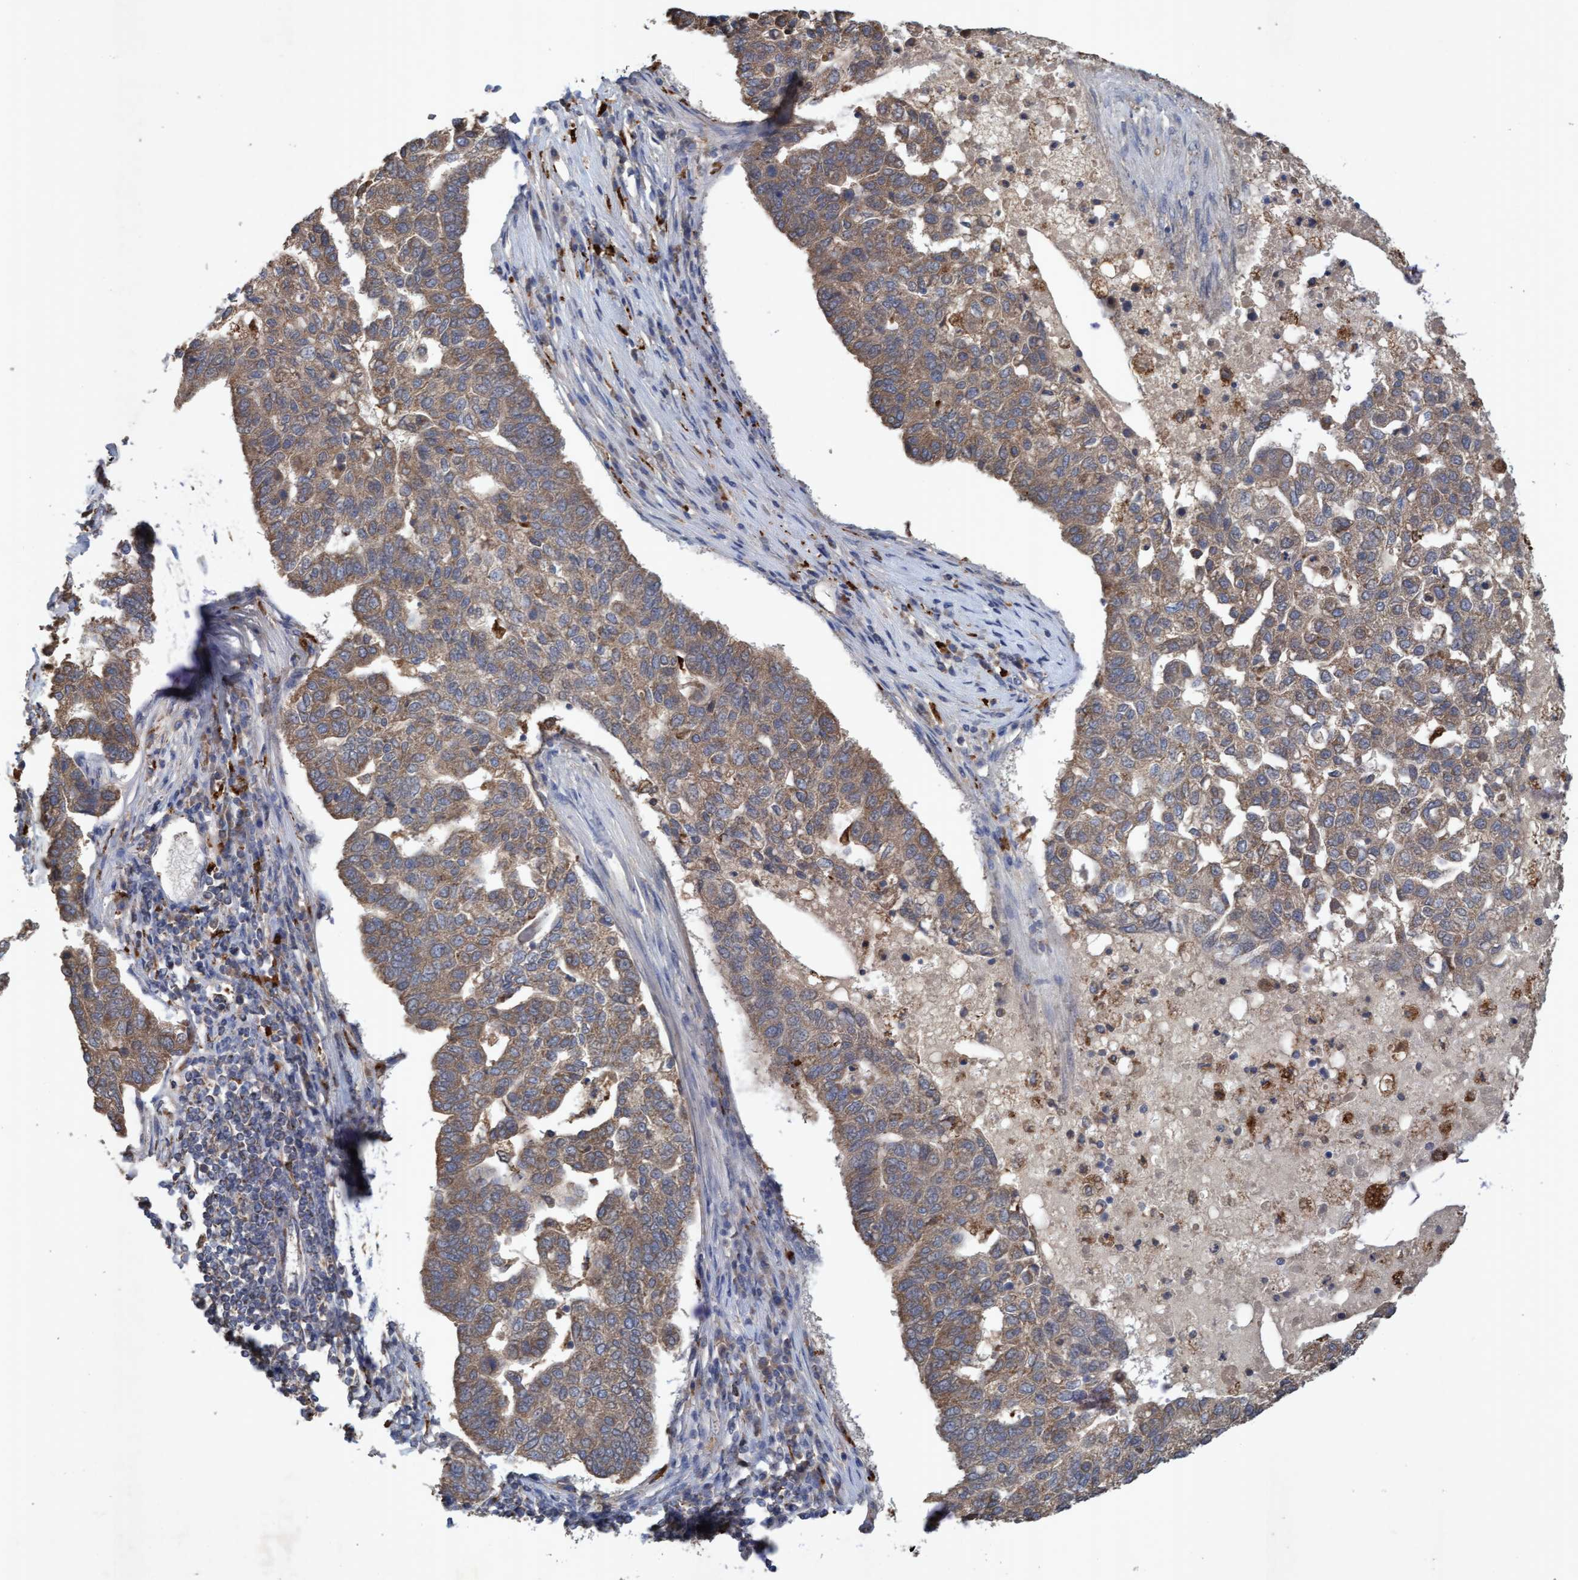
{"staining": {"intensity": "moderate", "quantity": ">75%", "location": "cytoplasmic/membranous"}, "tissue": "pancreatic cancer", "cell_type": "Tumor cells", "image_type": "cancer", "snomed": [{"axis": "morphology", "description": "Adenocarcinoma, NOS"}, {"axis": "topography", "description": "Pancreas"}], "caption": "Immunohistochemistry (IHC) micrograph of neoplastic tissue: pancreatic cancer stained using IHC reveals medium levels of moderate protein expression localized specifically in the cytoplasmic/membranous of tumor cells, appearing as a cytoplasmic/membranous brown color.", "gene": "ATPAF2", "patient": {"sex": "female", "age": 61}}